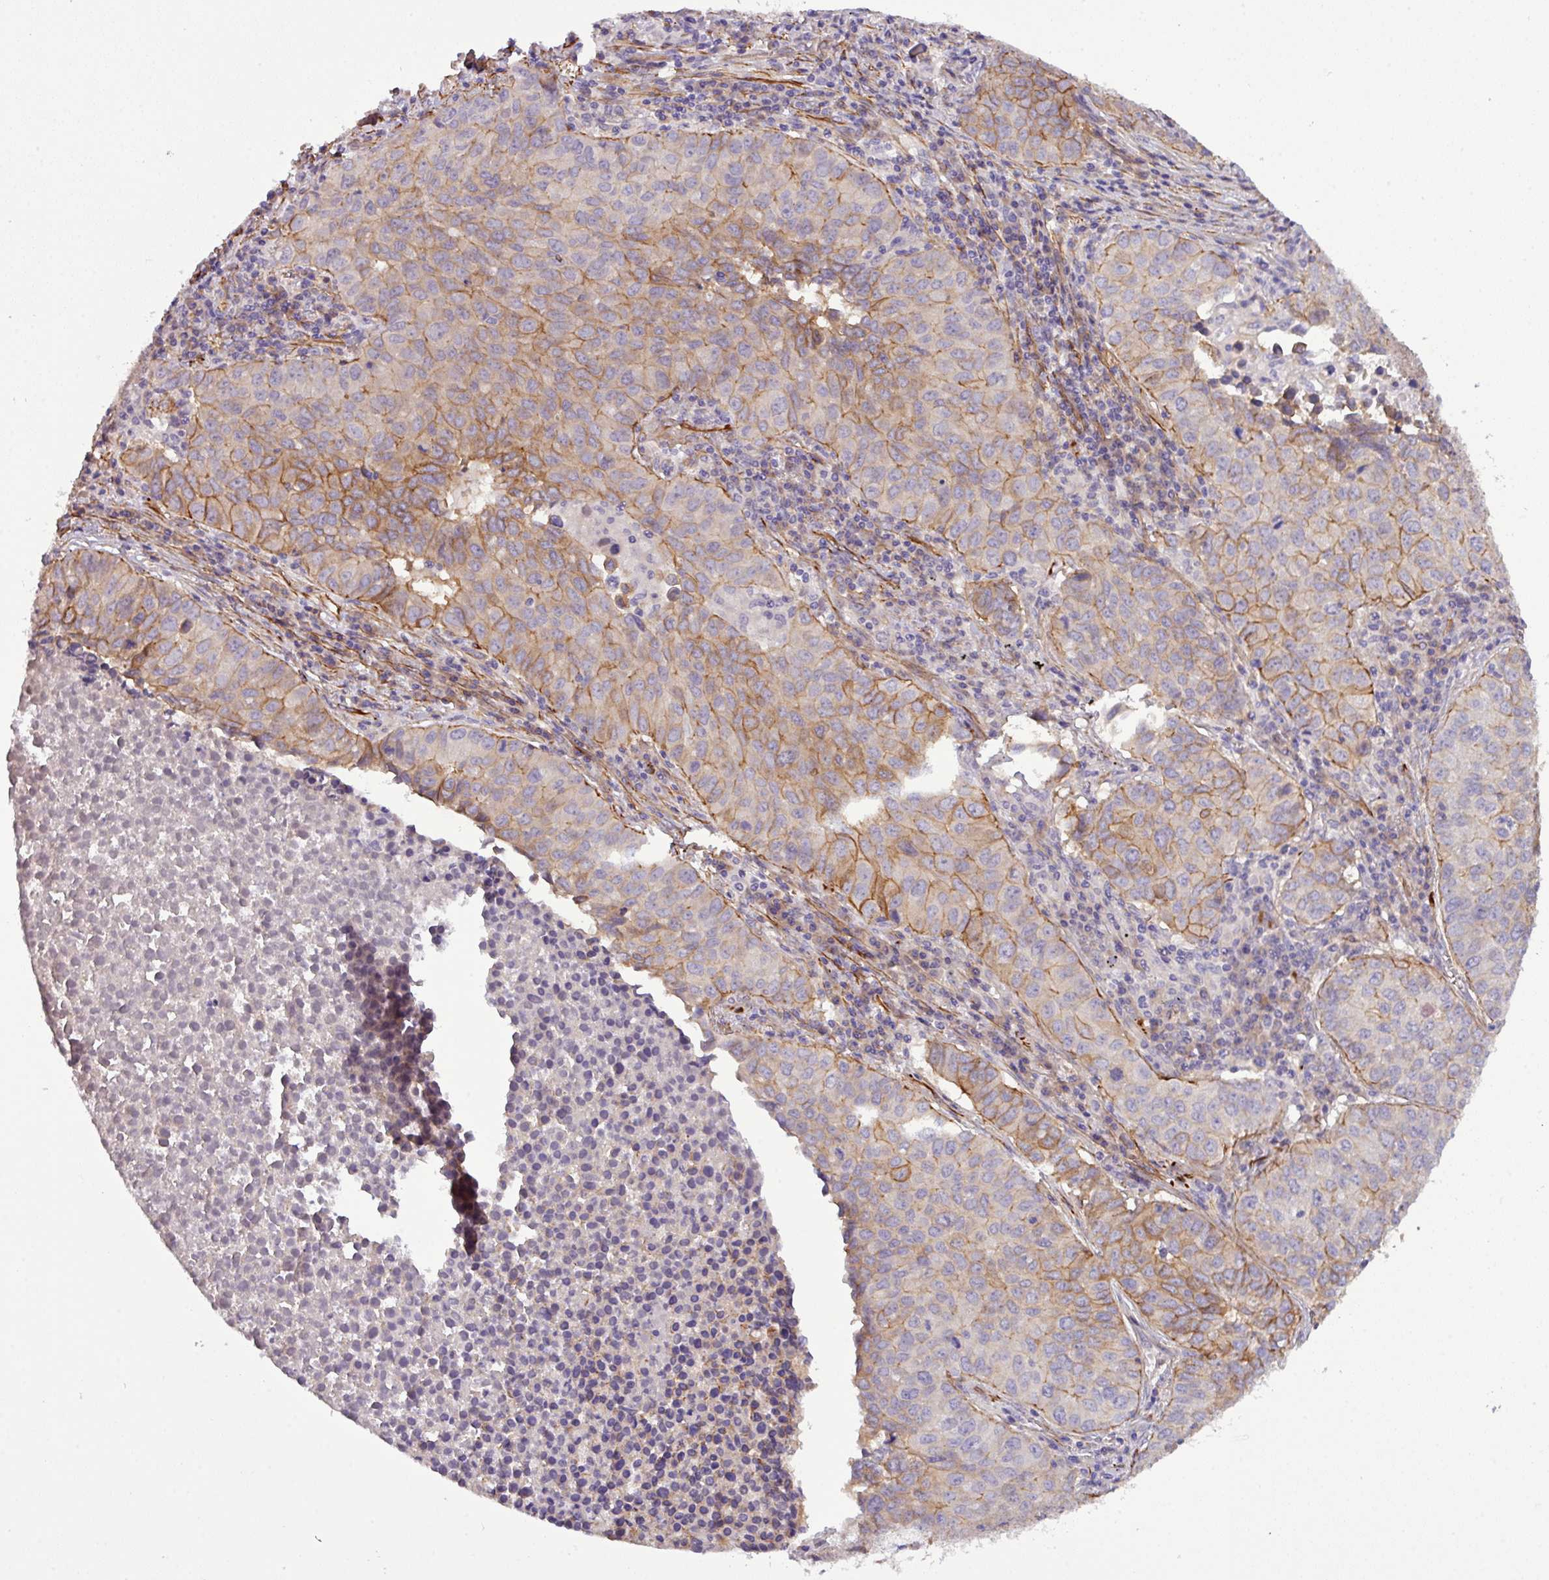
{"staining": {"intensity": "moderate", "quantity": "25%-75%", "location": "cytoplasmic/membranous"}, "tissue": "lung cancer", "cell_type": "Tumor cells", "image_type": "cancer", "snomed": [{"axis": "morphology", "description": "Adenocarcinoma, NOS"}, {"axis": "topography", "description": "Lung"}], "caption": "Tumor cells exhibit medium levels of moderate cytoplasmic/membranous staining in about 25%-75% of cells in human lung adenocarcinoma.", "gene": "PARD6A", "patient": {"sex": "female", "age": 50}}